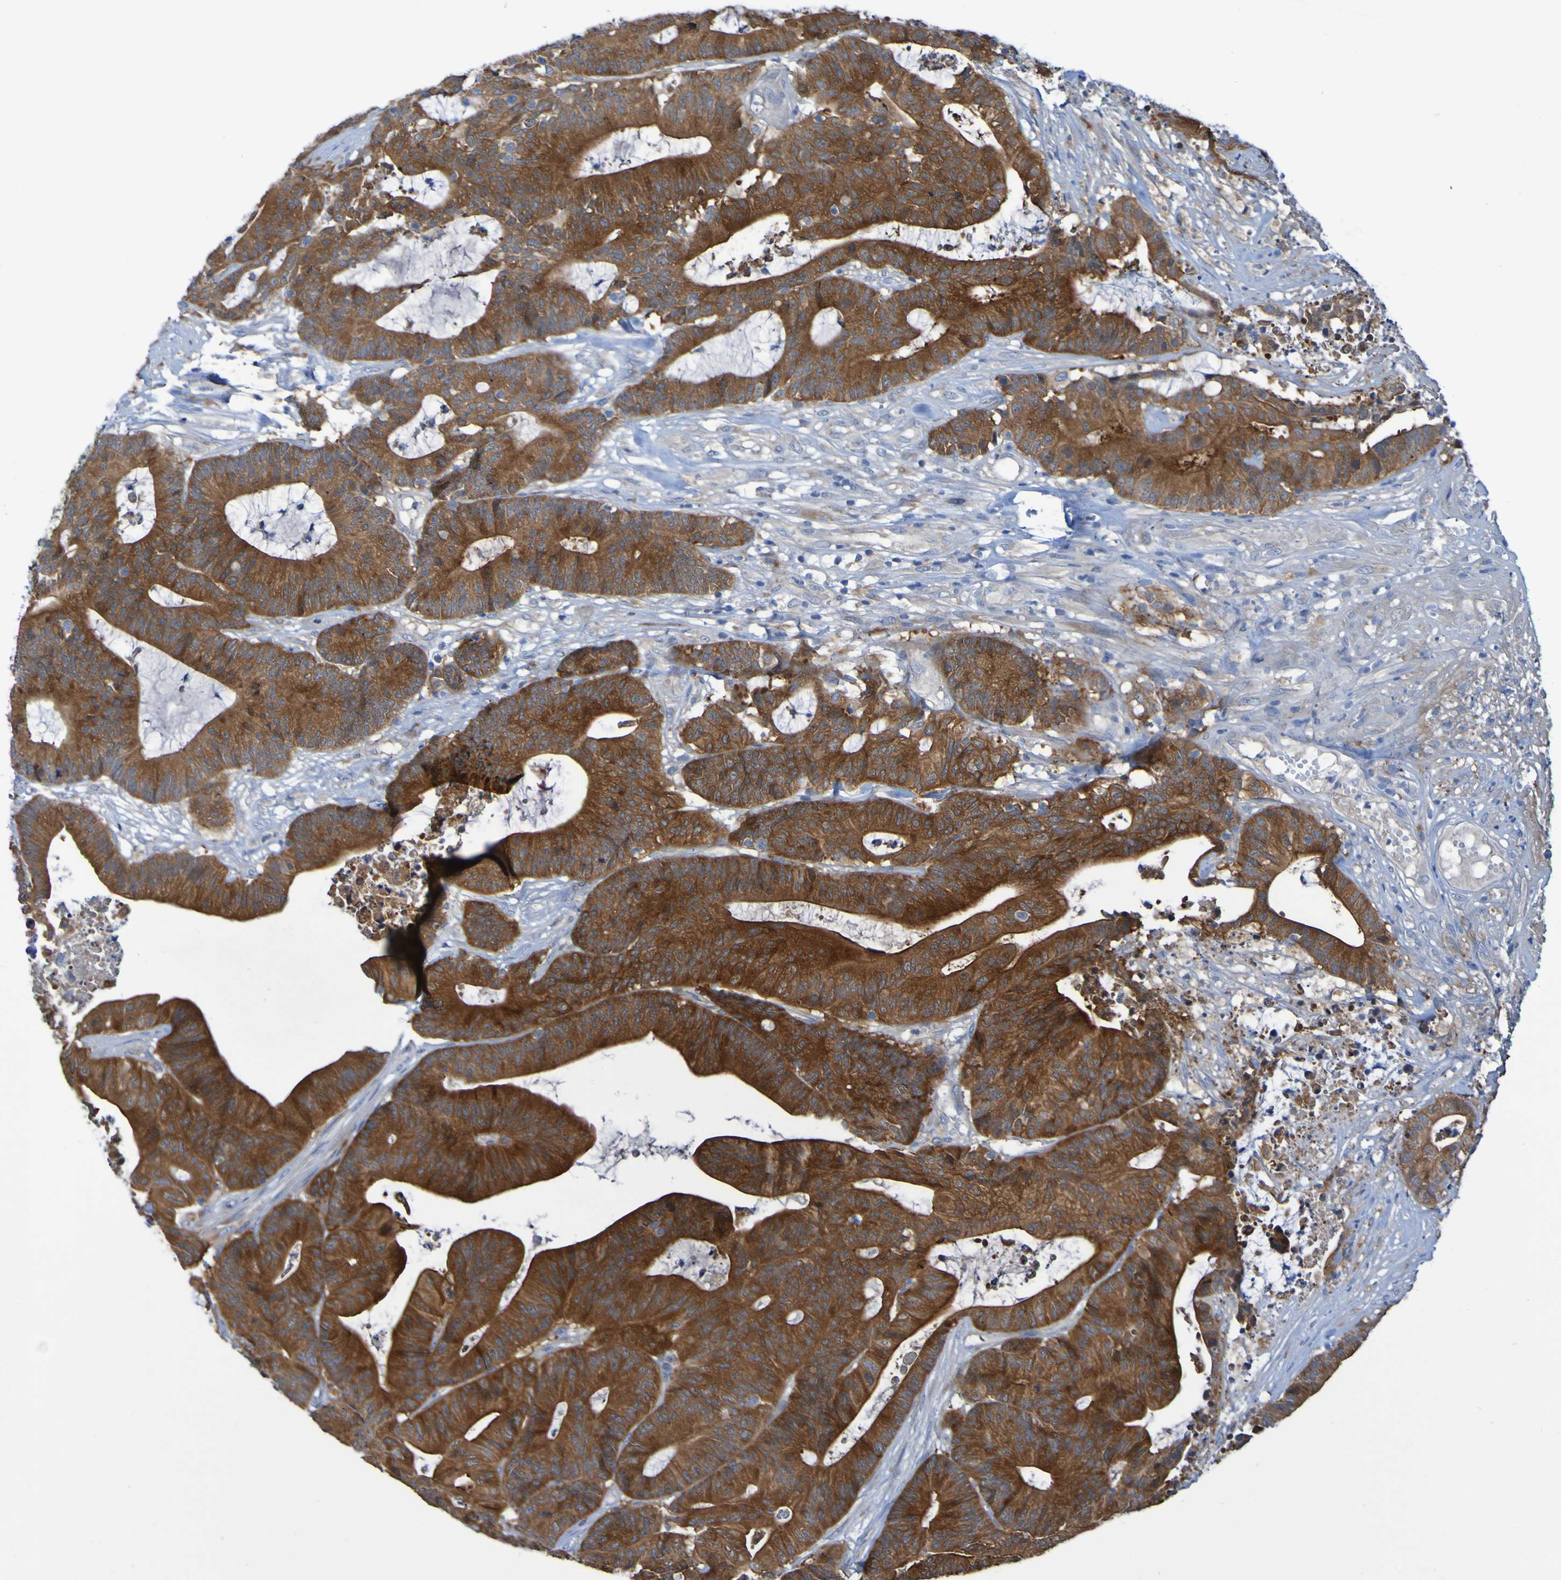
{"staining": {"intensity": "strong", "quantity": ">75%", "location": "cytoplasmic/membranous"}, "tissue": "colorectal cancer", "cell_type": "Tumor cells", "image_type": "cancer", "snomed": [{"axis": "morphology", "description": "Adenocarcinoma, NOS"}, {"axis": "topography", "description": "Colon"}], "caption": "Human colorectal adenocarcinoma stained with a brown dye exhibits strong cytoplasmic/membranous positive positivity in approximately >75% of tumor cells.", "gene": "ARHGEF16", "patient": {"sex": "female", "age": 84}}